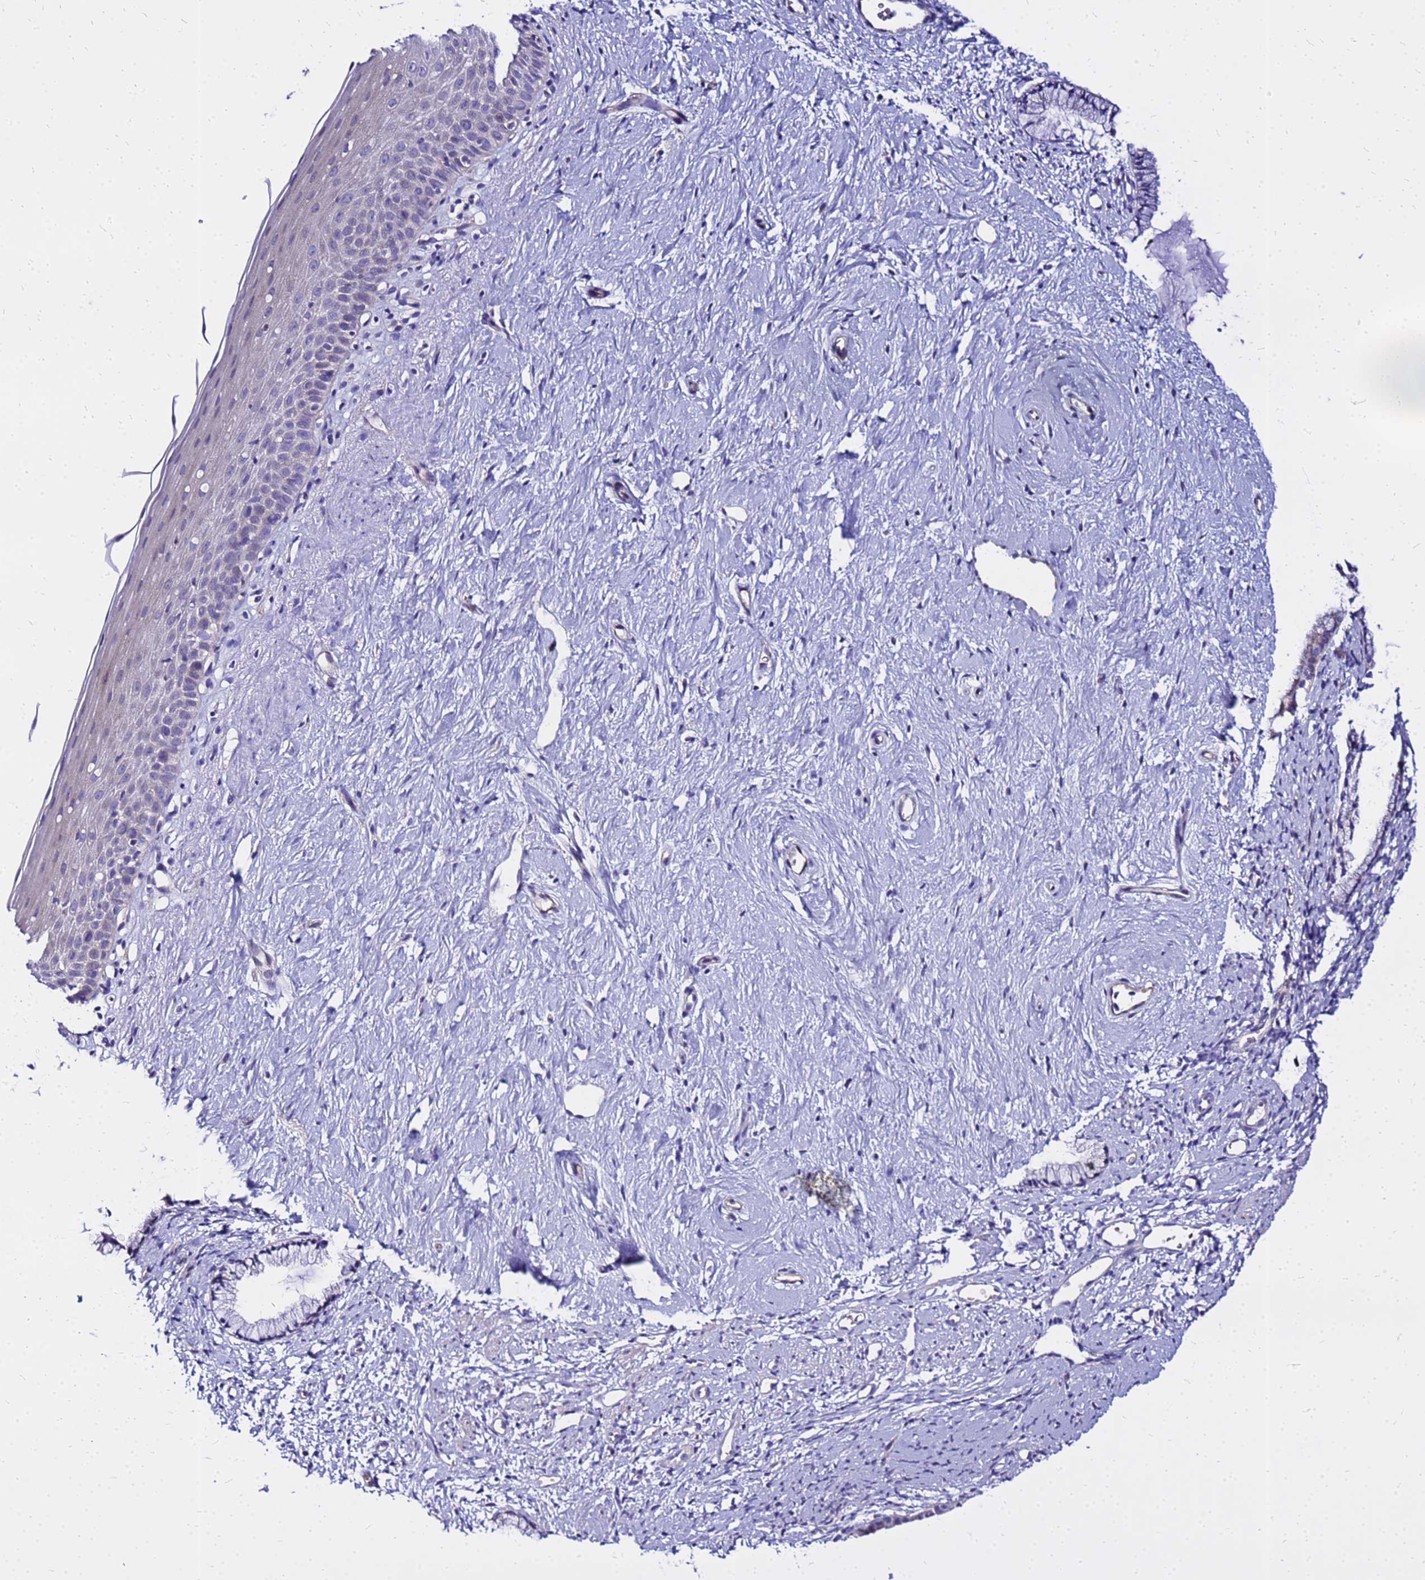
{"staining": {"intensity": "negative", "quantity": "none", "location": "none"}, "tissue": "cervix", "cell_type": "Glandular cells", "image_type": "normal", "snomed": [{"axis": "morphology", "description": "Normal tissue, NOS"}, {"axis": "topography", "description": "Cervix"}], "caption": "High power microscopy micrograph of an immunohistochemistry (IHC) micrograph of normal cervix, revealing no significant positivity in glandular cells.", "gene": "HERC5", "patient": {"sex": "female", "age": 57}}